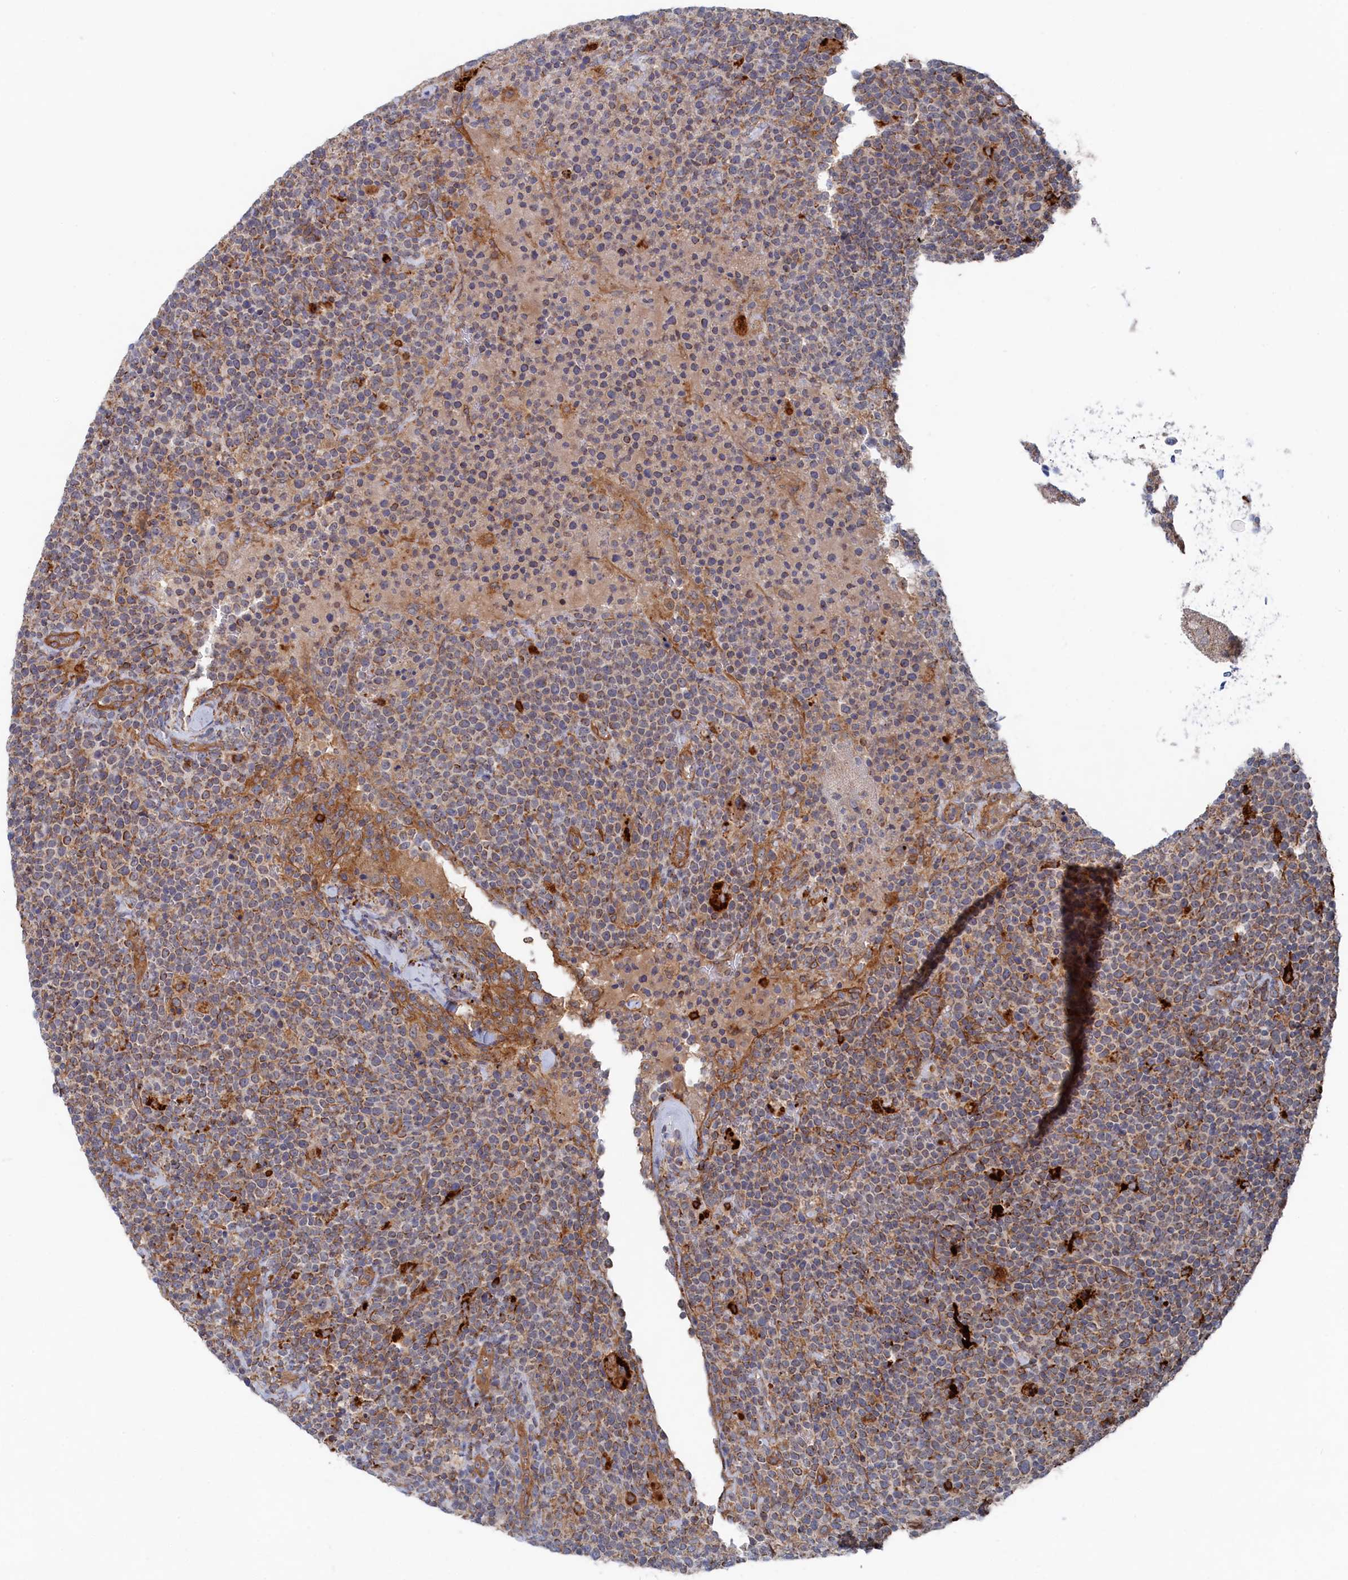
{"staining": {"intensity": "weak", "quantity": "25%-75%", "location": "cytoplasmic/membranous"}, "tissue": "lymphoma", "cell_type": "Tumor cells", "image_type": "cancer", "snomed": [{"axis": "morphology", "description": "Malignant lymphoma, non-Hodgkin's type, High grade"}, {"axis": "topography", "description": "Lymph node"}], "caption": "Immunohistochemical staining of lymphoma exhibits low levels of weak cytoplasmic/membranous staining in about 25%-75% of tumor cells.", "gene": "FILIP1L", "patient": {"sex": "male", "age": 61}}